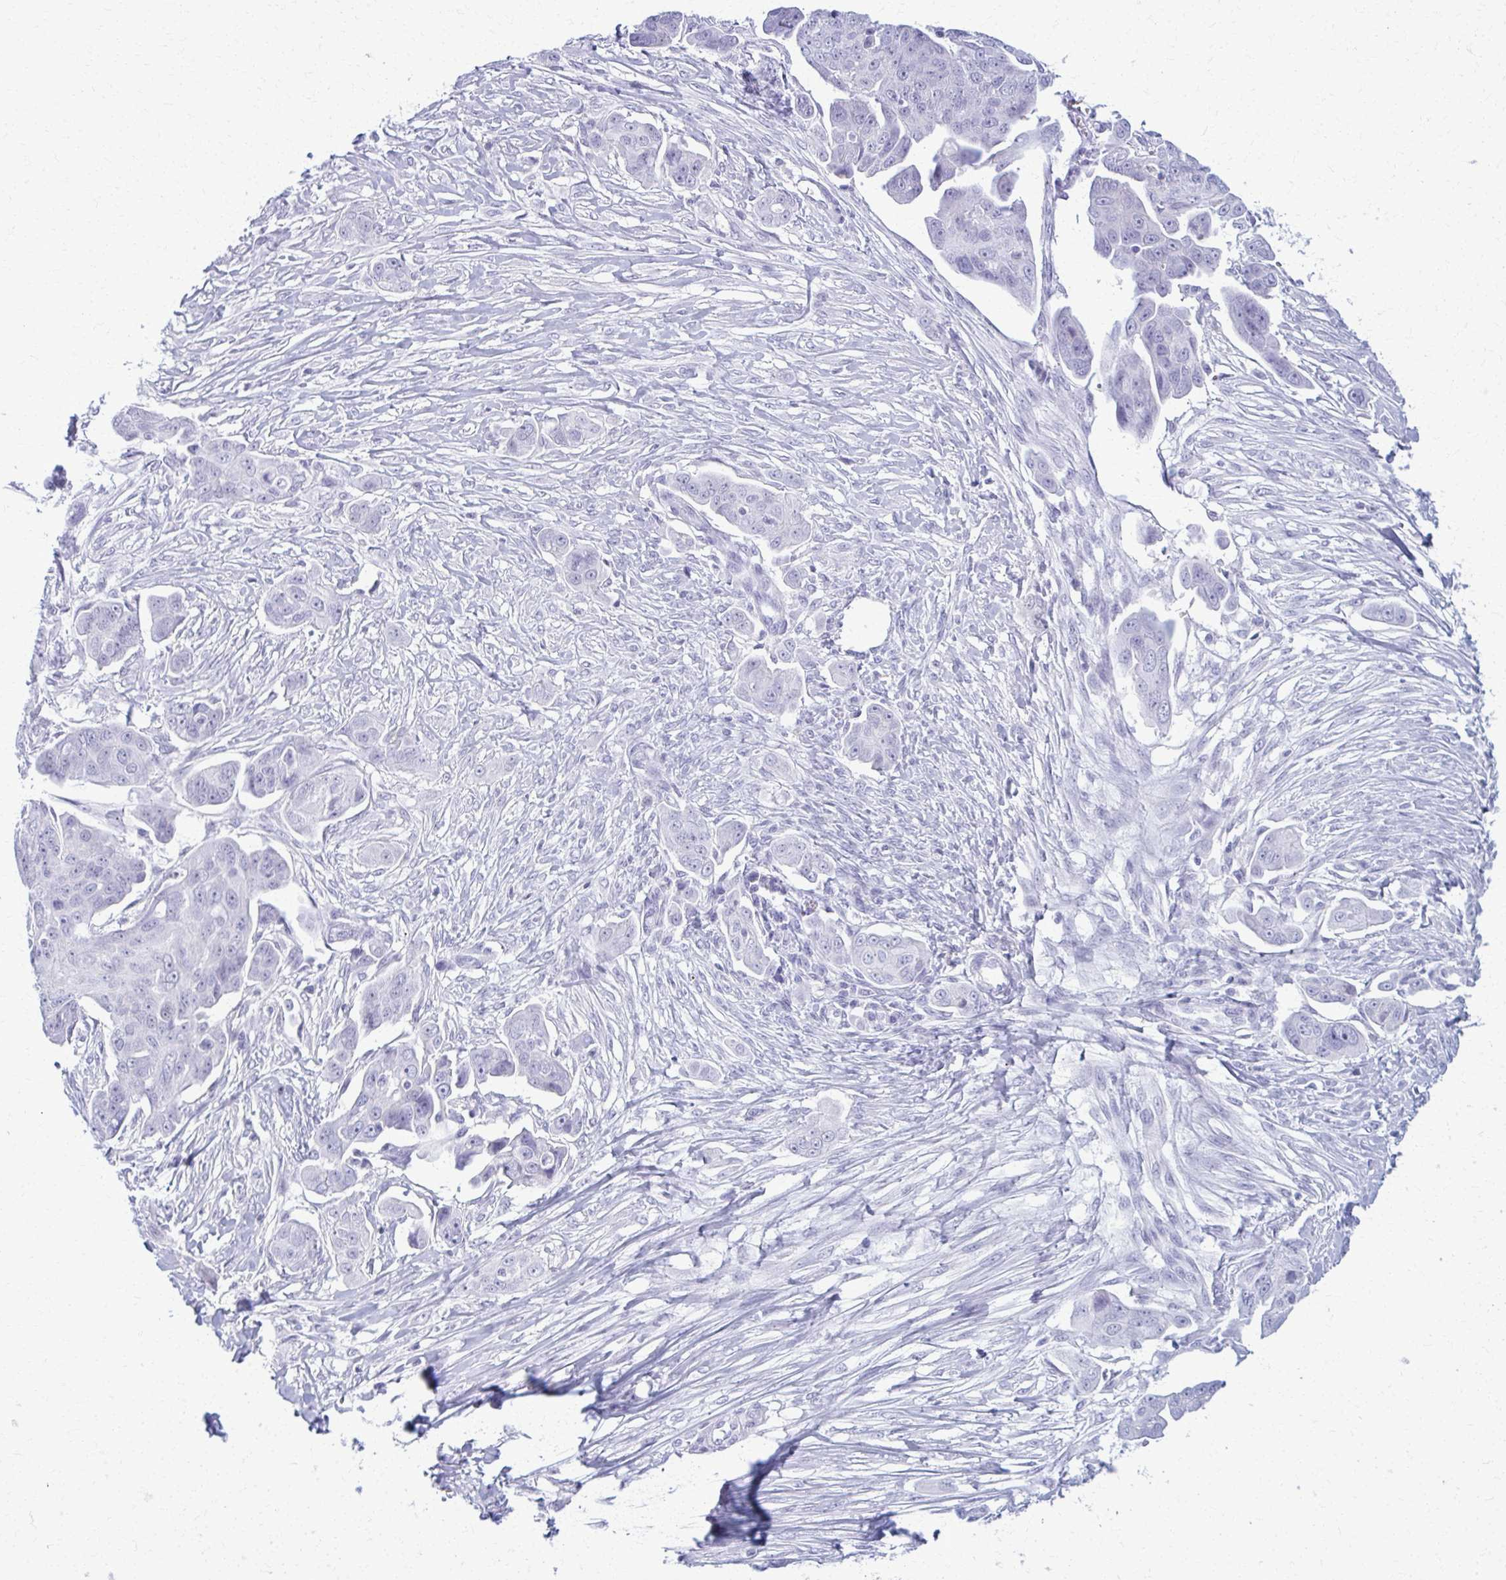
{"staining": {"intensity": "negative", "quantity": "none", "location": "none"}, "tissue": "ovarian cancer", "cell_type": "Tumor cells", "image_type": "cancer", "snomed": [{"axis": "morphology", "description": "Carcinoma, endometroid"}, {"axis": "topography", "description": "Ovary"}], "caption": "Endometroid carcinoma (ovarian) stained for a protein using IHC displays no expression tumor cells.", "gene": "ACSM2B", "patient": {"sex": "female", "age": 70}}